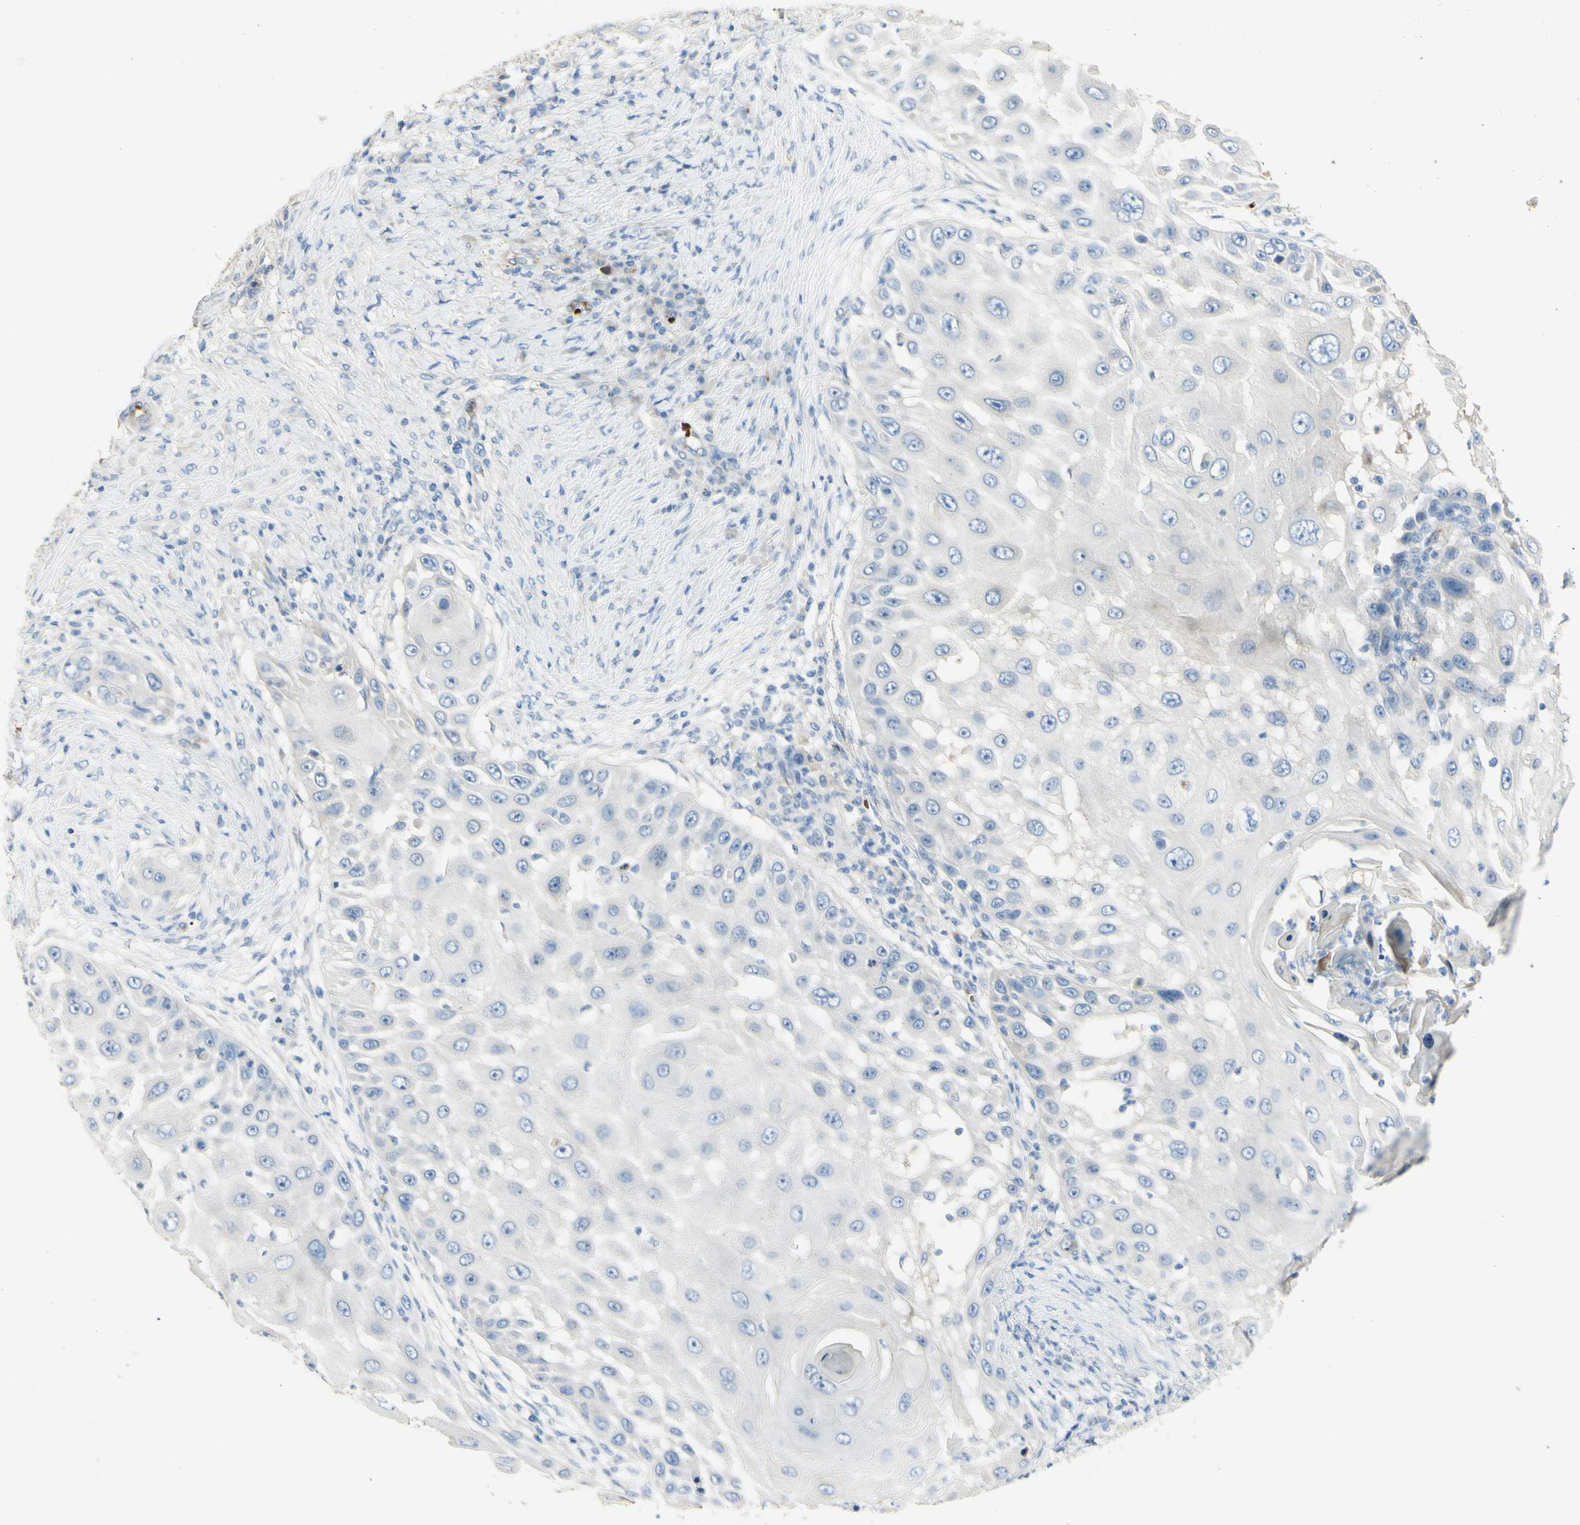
{"staining": {"intensity": "moderate", "quantity": "<25%", "location": "cytoplasmic/membranous"}, "tissue": "skin cancer", "cell_type": "Tumor cells", "image_type": "cancer", "snomed": [{"axis": "morphology", "description": "Squamous cell carcinoma, NOS"}, {"axis": "topography", "description": "Skin"}], "caption": "Human skin cancer stained with a brown dye exhibits moderate cytoplasmic/membranous positive expression in about <25% of tumor cells.", "gene": "GAN", "patient": {"sex": "female", "age": 44}}